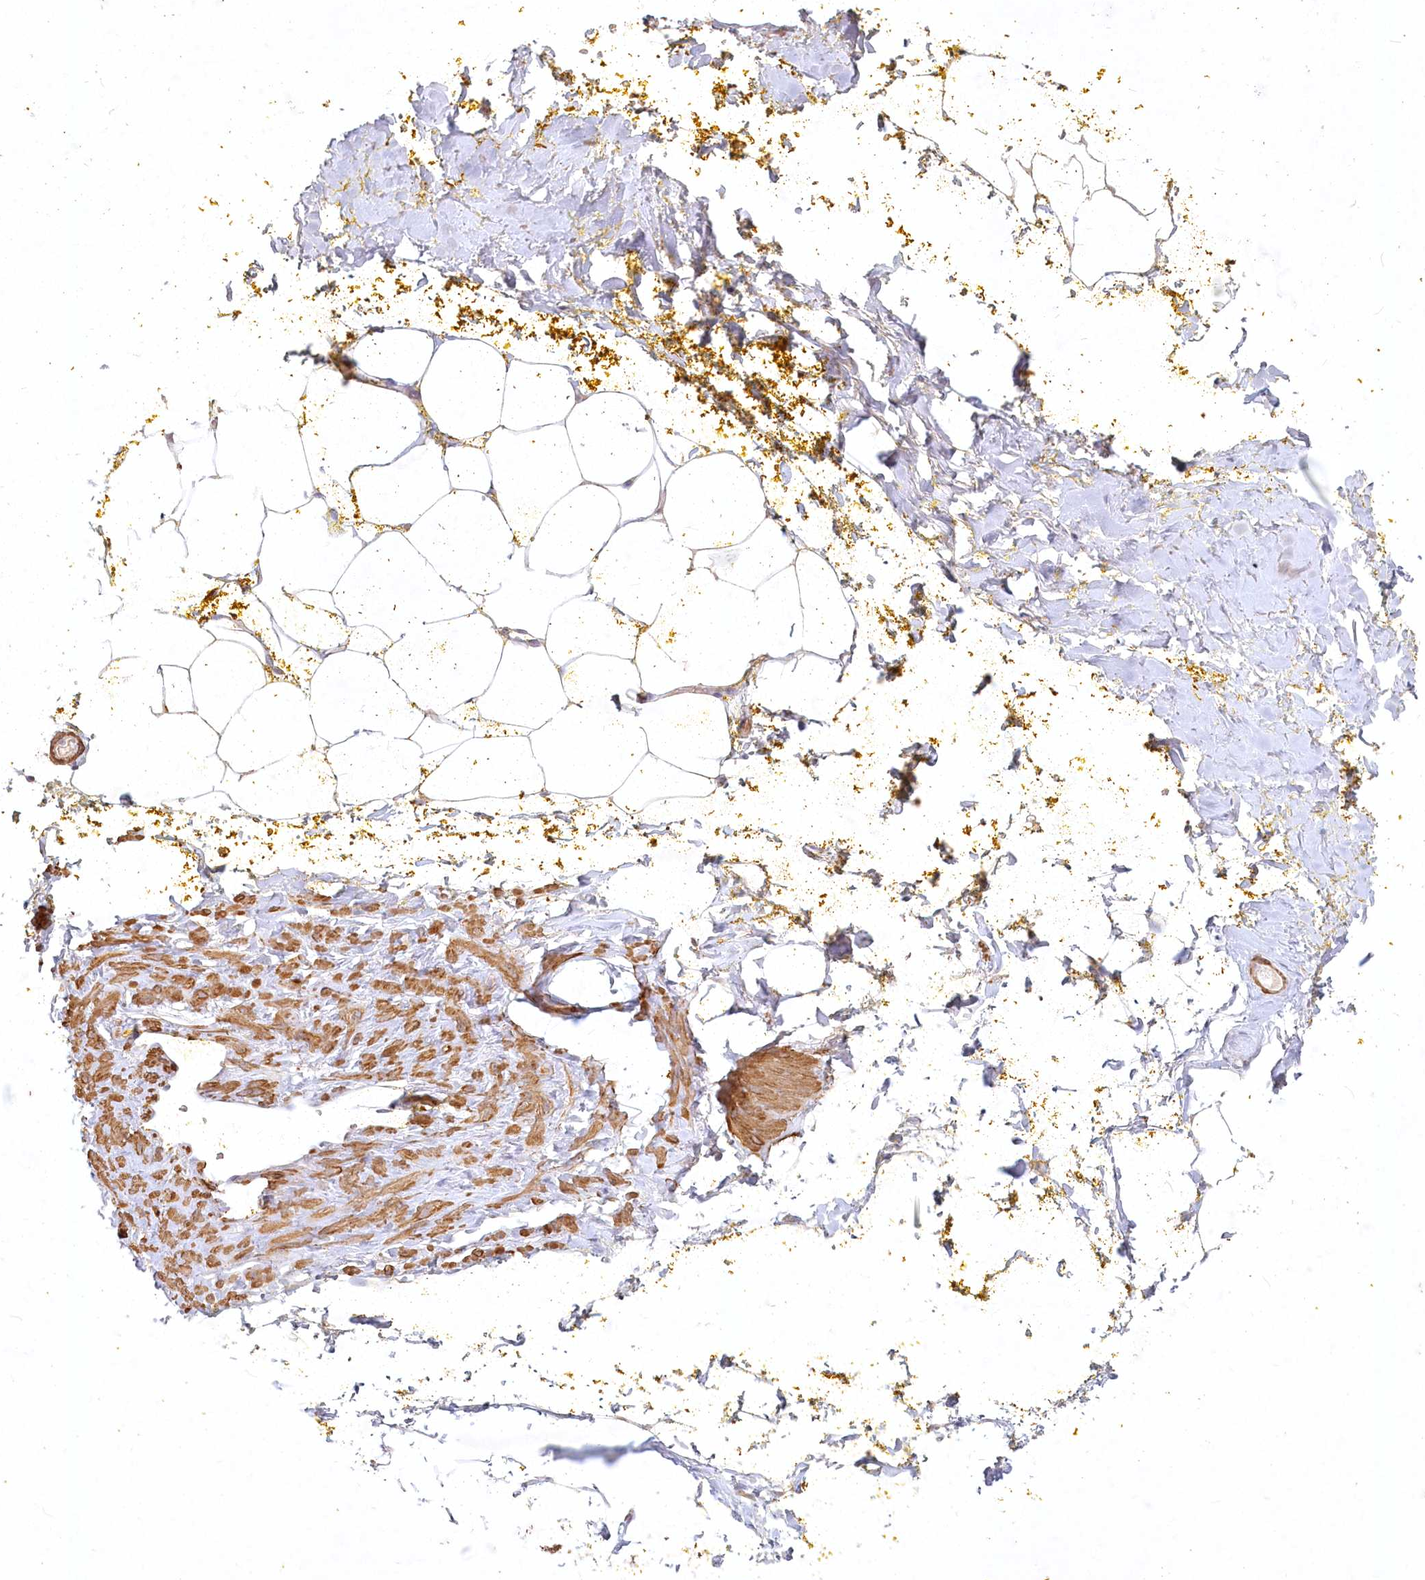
{"staining": {"intensity": "negative", "quantity": "none", "location": "none"}, "tissue": "adipose tissue", "cell_type": "Adipocytes", "image_type": "normal", "snomed": [{"axis": "morphology", "description": "Normal tissue, NOS"}, {"axis": "morphology", "description": "Adenocarcinoma, Low grade"}, {"axis": "topography", "description": "Prostate"}, {"axis": "topography", "description": "Peripheral nerve tissue"}], "caption": "Histopathology image shows no significant protein expression in adipocytes of normal adipose tissue. Brightfield microscopy of IHC stained with DAB (3,3'-diaminobenzidine) (brown) and hematoxylin (blue), captured at high magnification.", "gene": "INPP4B", "patient": {"sex": "male", "age": 63}}